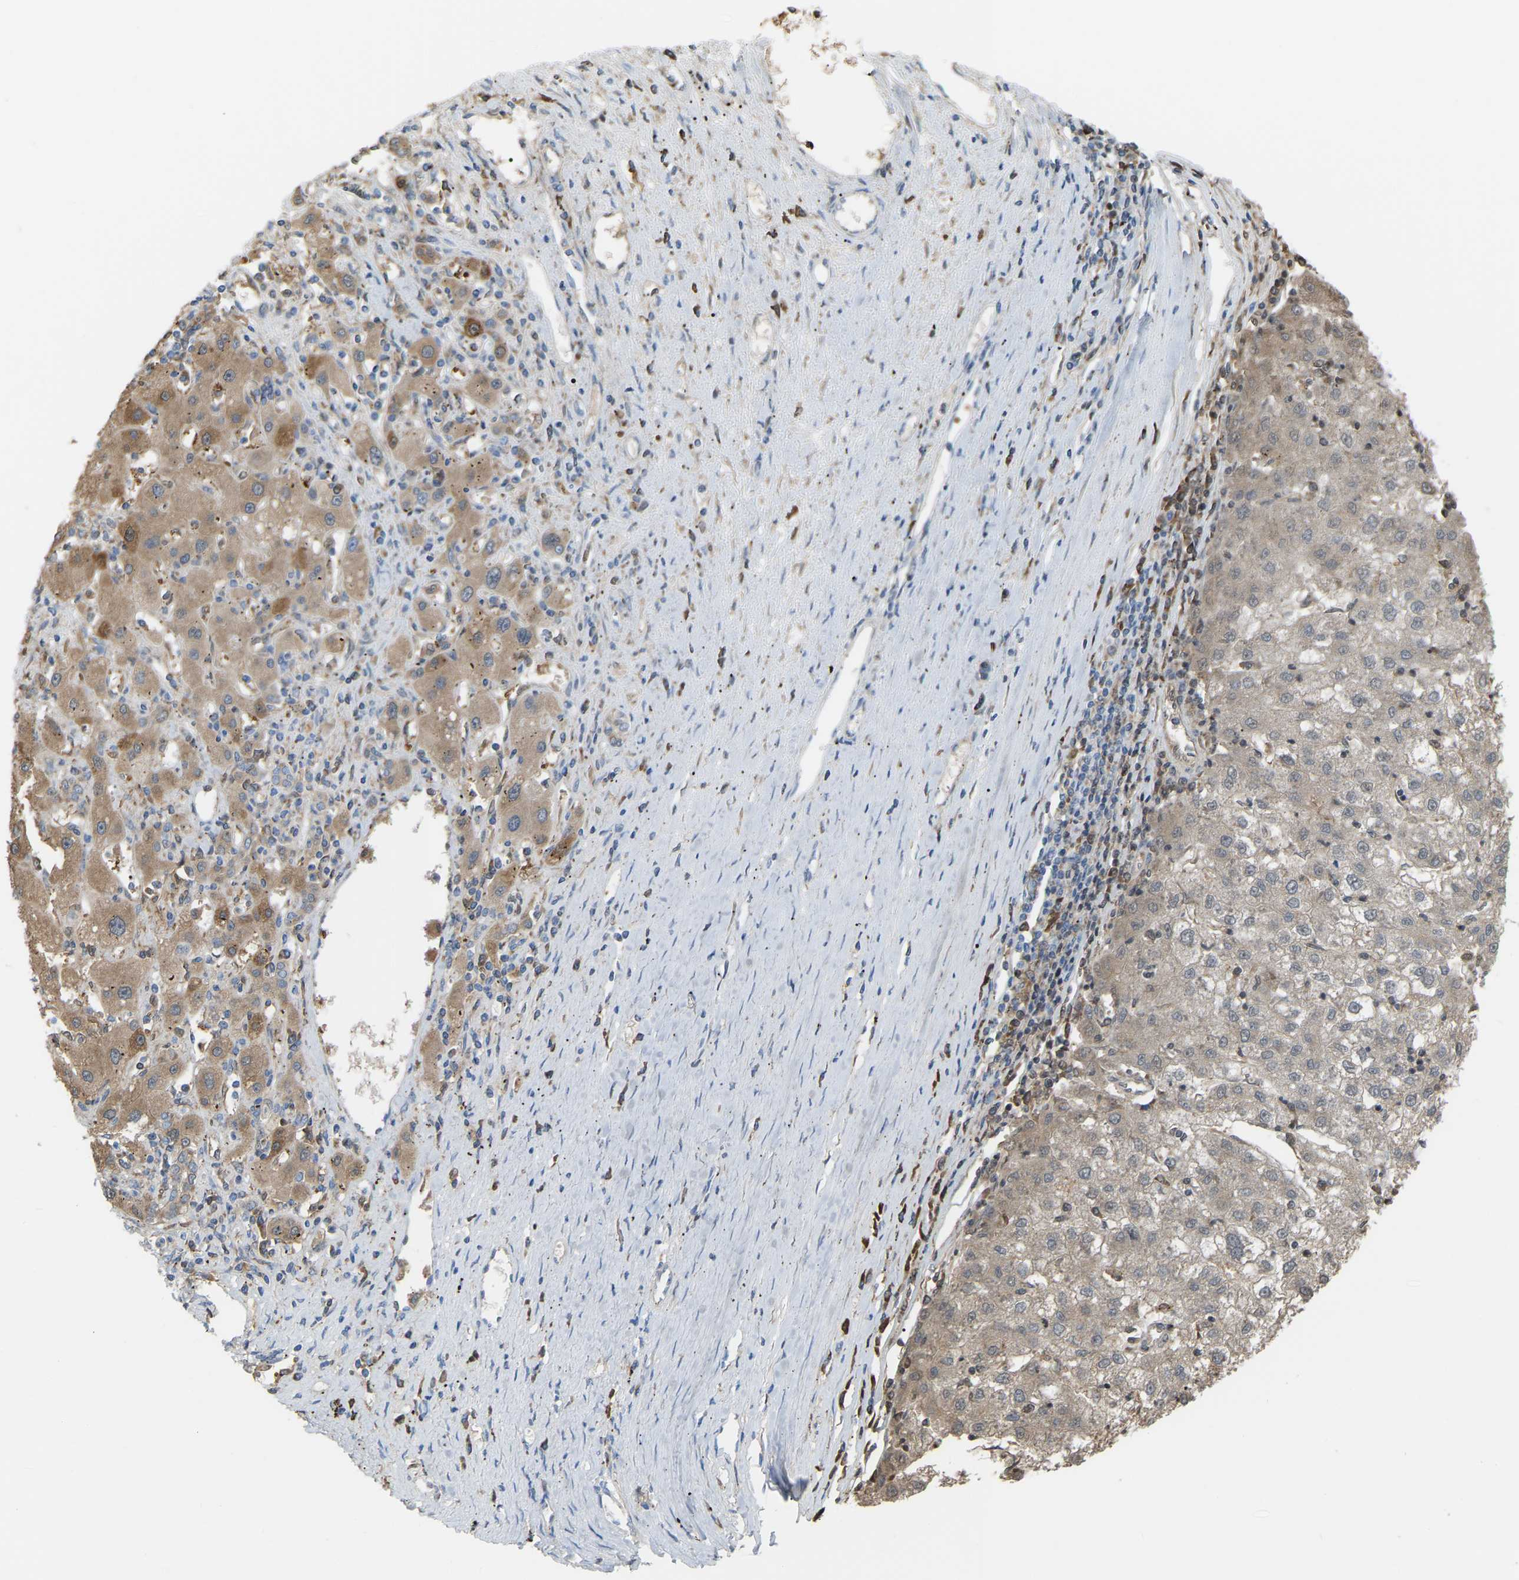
{"staining": {"intensity": "moderate", "quantity": "<25%", "location": "cytoplasmic/membranous"}, "tissue": "liver cancer", "cell_type": "Tumor cells", "image_type": "cancer", "snomed": [{"axis": "morphology", "description": "Carcinoma, Hepatocellular, NOS"}, {"axis": "topography", "description": "Liver"}], "caption": "Protein expression analysis of human liver cancer reveals moderate cytoplasmic/membranous expression in approximately <25% of tumor cells. (DAB (3,3'-diaminobenzidine) = brown stain, brightfield microscopy at high magnification).", "gene": "CROT", "patient": {"sex": "male", "age": 72}}